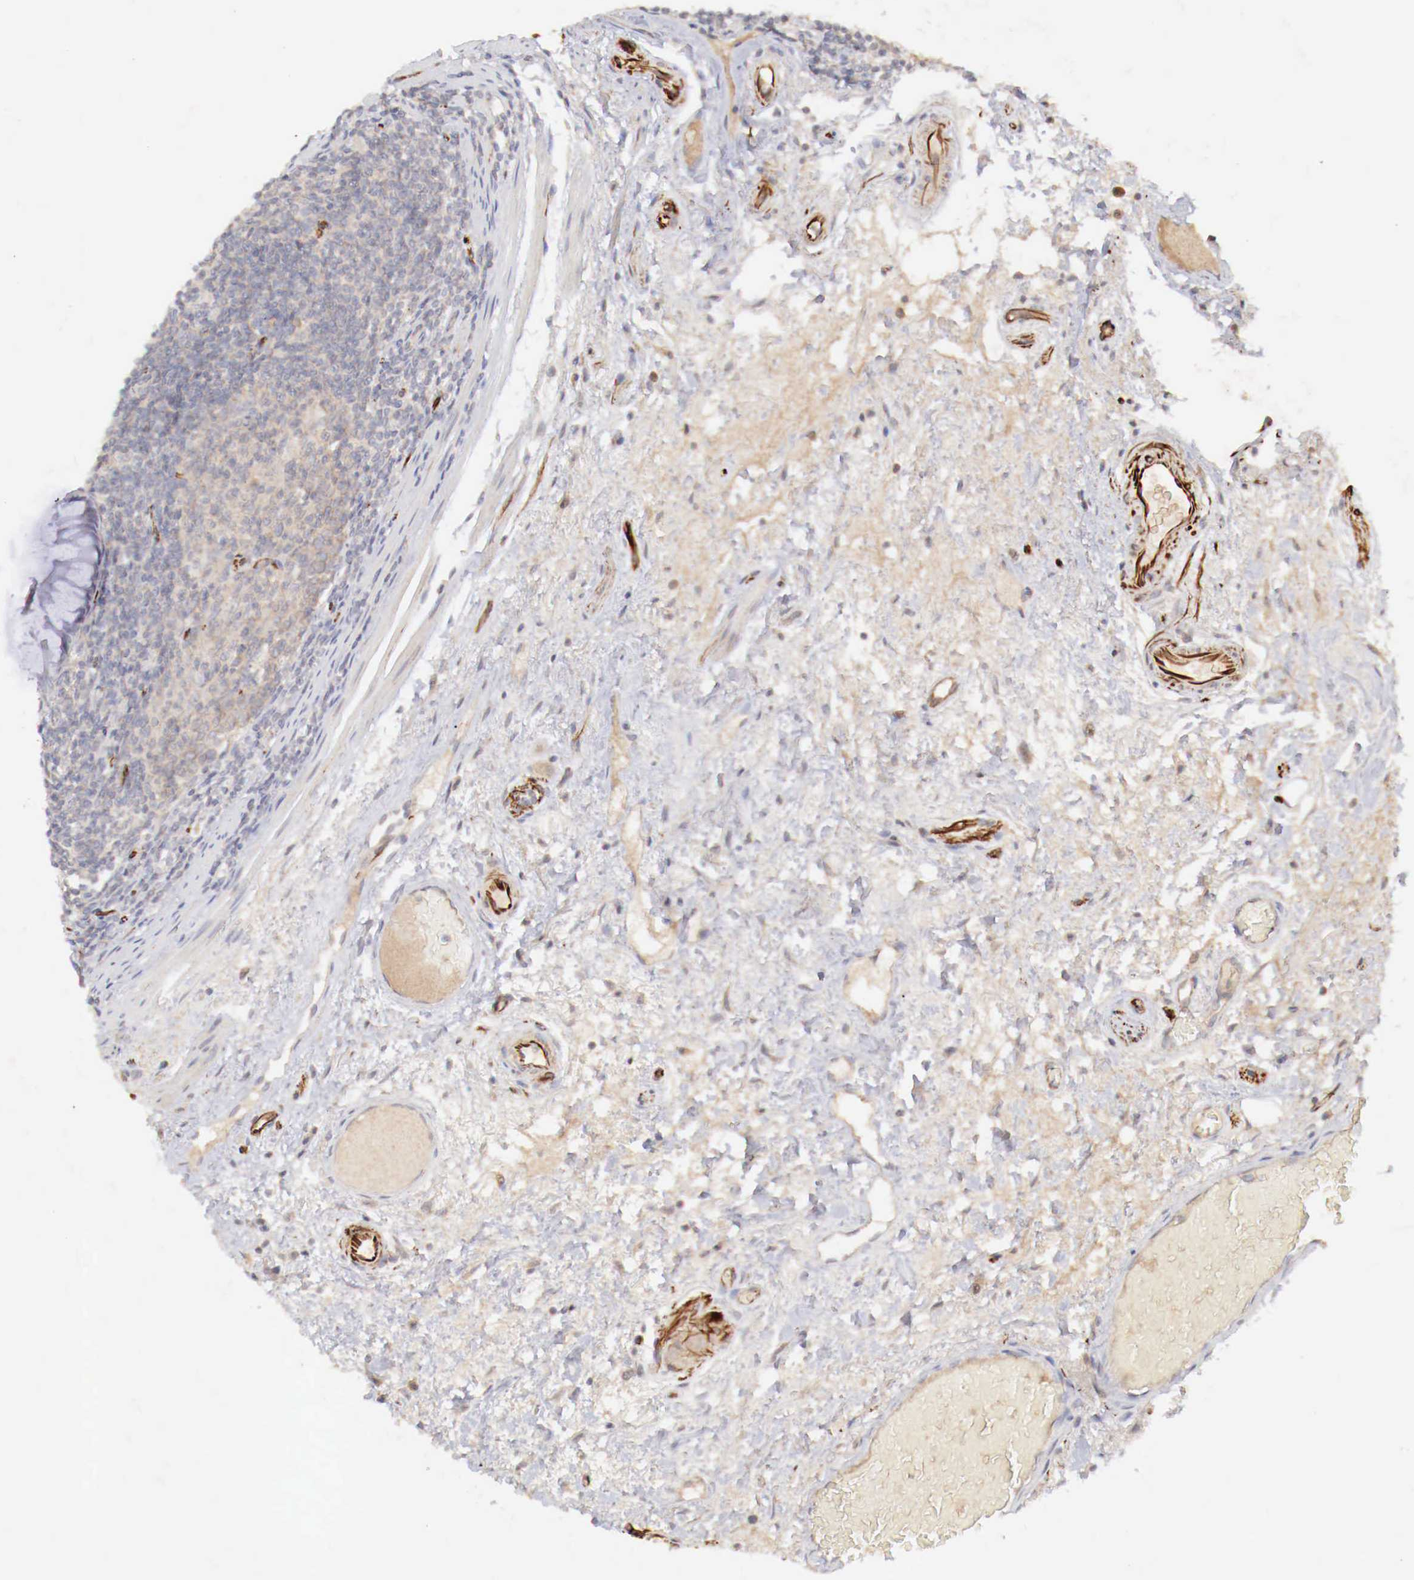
{"staining": {"intensity": "negative", "quantity": "none", "location": "none"}, "tissue": "colon", "cell_type": "Endothelial cells", "image_type": "normal", "snomed": [{"axis": "morphology", "description": "Normal tissue, NOS"}, {"axis": "topography", "description": "Colon"}], "caption": "The IHC image has no significant positivity in endothelial cells of colon. Brightfield microscopy of immunohistochemistry (IHC) stained with DAB (3,3'-diaminobenzidine) (brown) and hematoxylin (blue), captured at high magnification.", "gene": "WT1", "patient": {"sex": "male", "age": 1}}